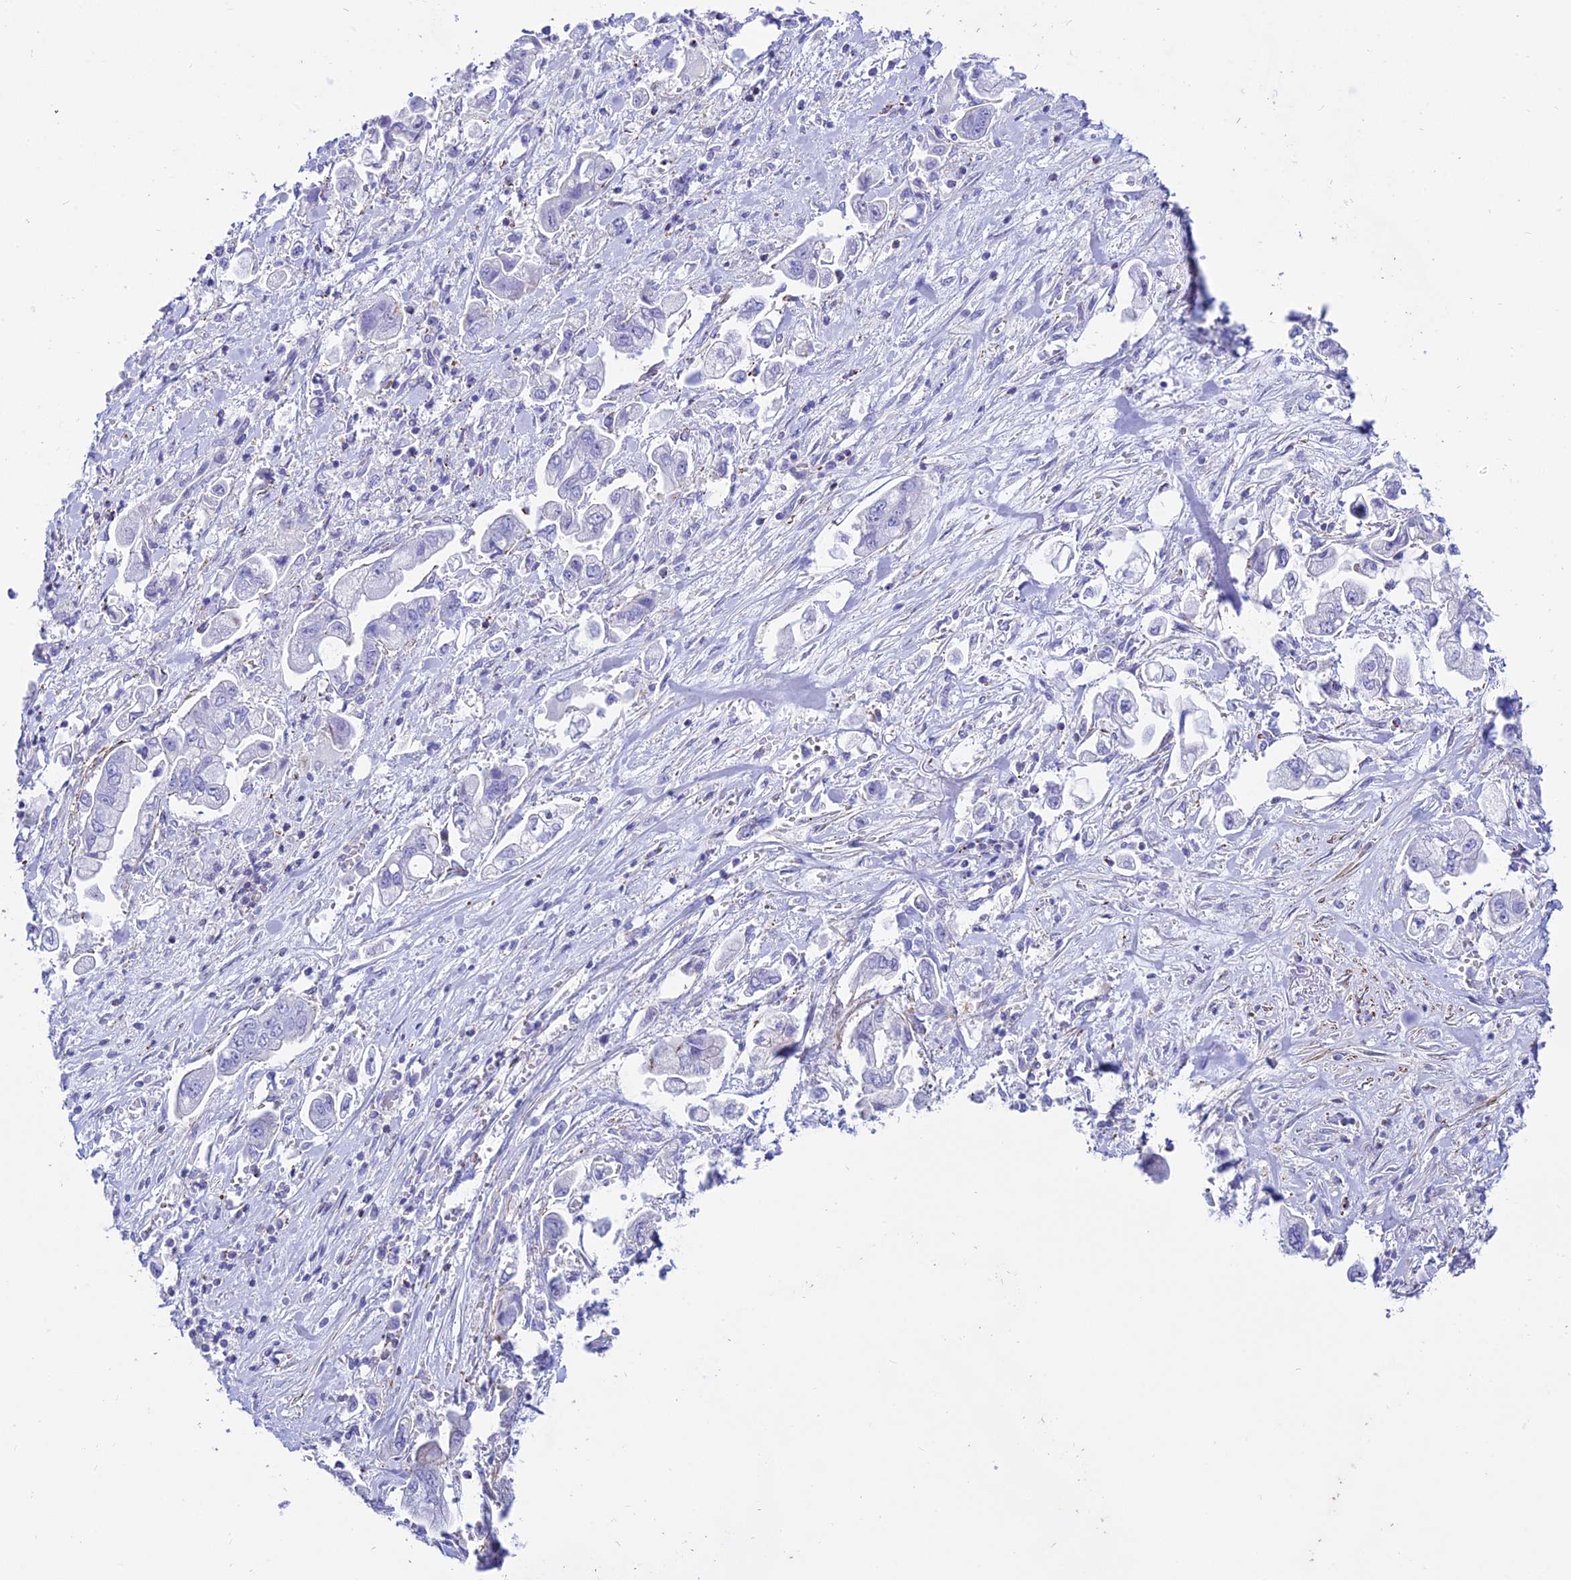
{"staining": {"intensity": "negative", "quantity": "none", "location": "none"}, "tissue": "stomach cancer", "cell_type": "Tumor cells", "image_type": "cancer", "snomed": [{"axis": "morphology", "description": "Adenocarcinoma, NOS"}, {"axis": "topography", "description": "Stomach"}], "caption": "High power microscopy micrograph of an IHC micrograph of adenocarcinoma (stomach), revealing no significant expression in tumor cells.", "gene": "DLX1", "patient": {"sex": "male", "age": 62}}